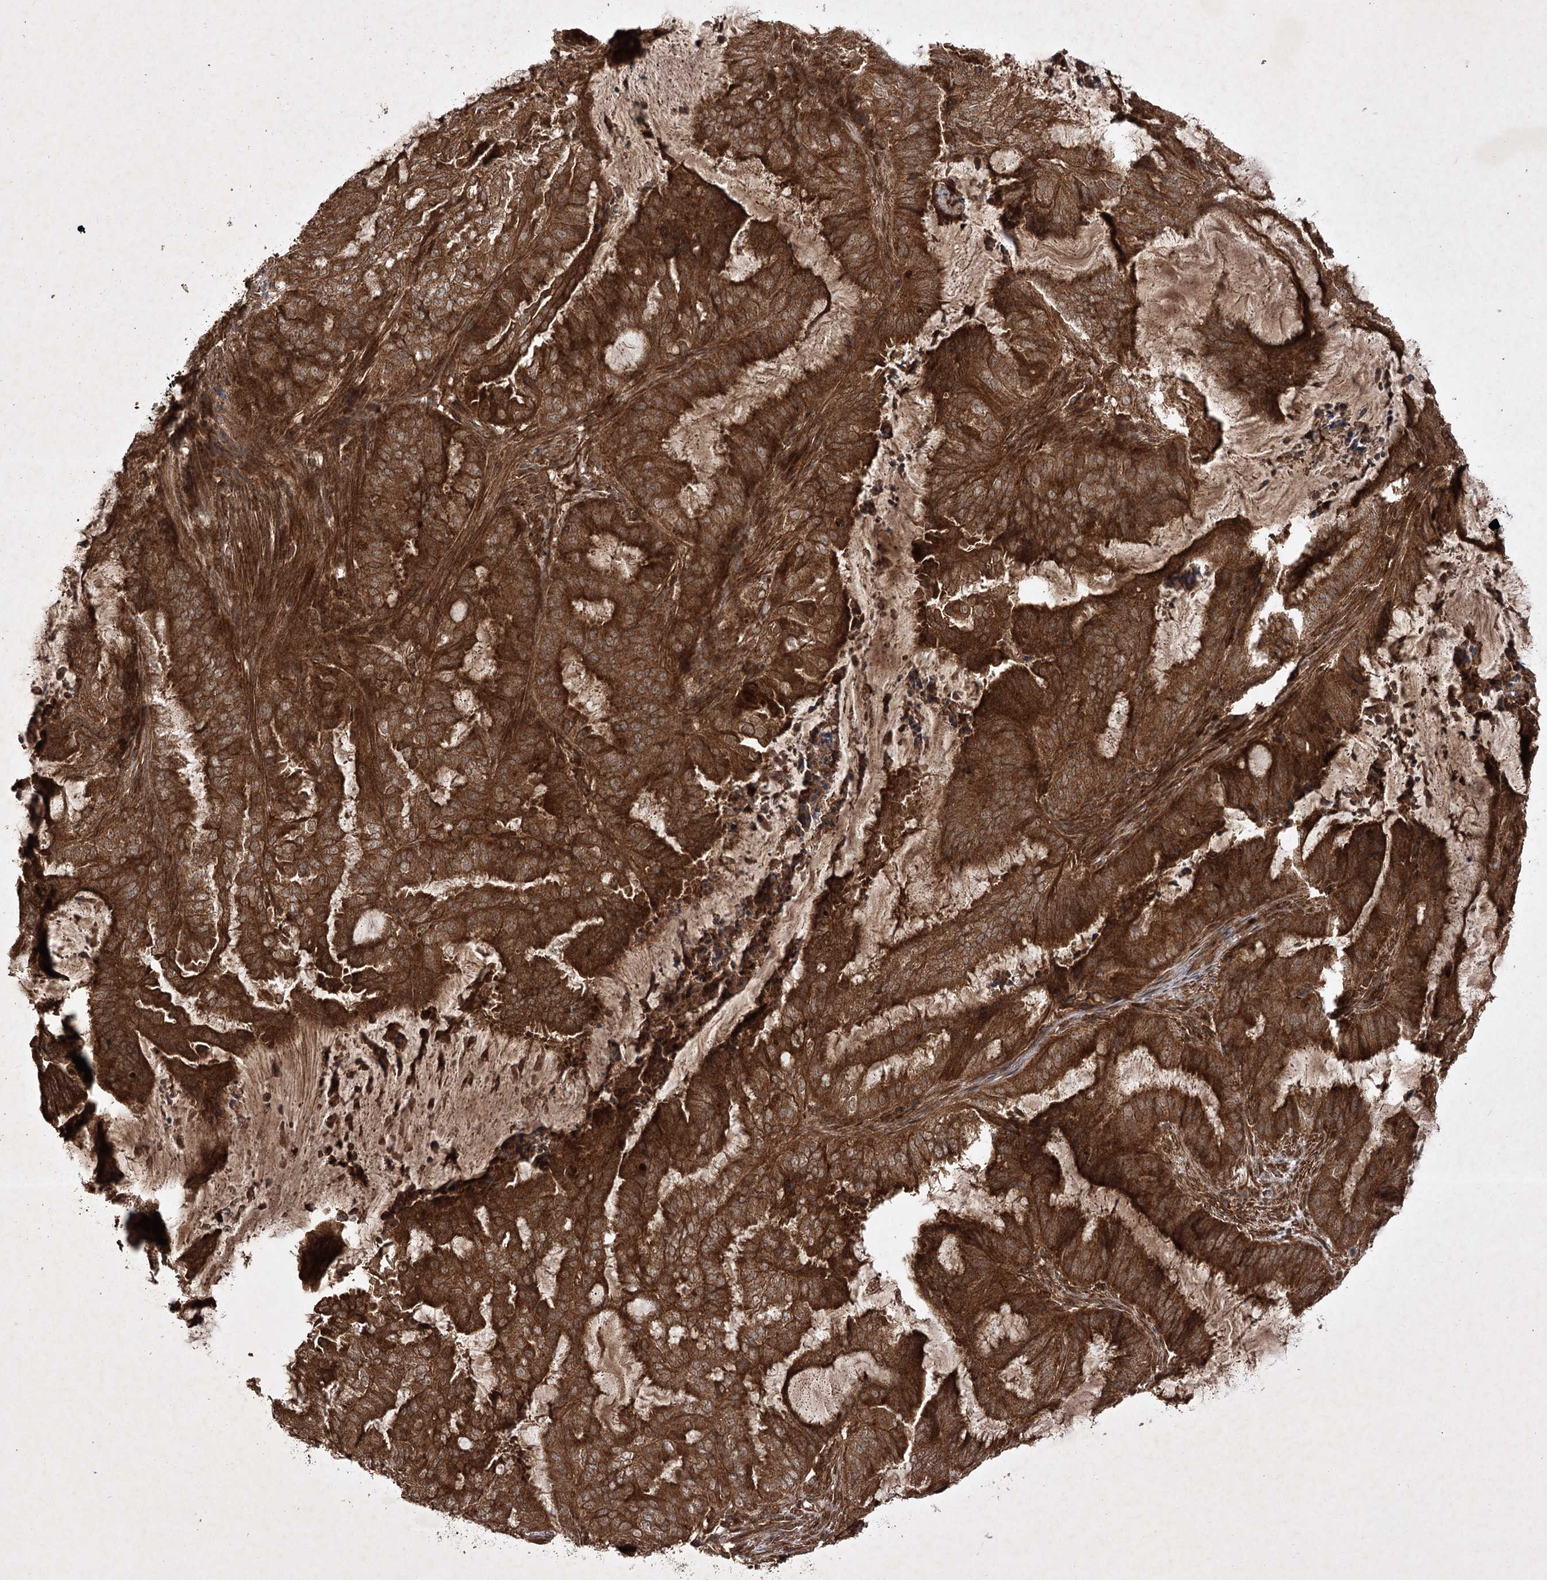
{"staining": {"intensity": "strong", "quantity": ">75%", "location": "cytoplasmic/membranous"}, "tissue": "endometrial cancer", "cell_type": "Tumor cells", "image_type": "cancer", "snomed": [{"axis": "morphology", "description": "Adenocarcinoma, NOS"}, {"axis": "topography", "description": "Endometrium"}], "caption": "DAB immunohistochemical staining of endometrial cancer shows strong cytoplasmic/membranous protein expression in approximately >75% of tumor cells.", "gene": "DNAJC13", "patient": {"sex": "female", "age": 51}}